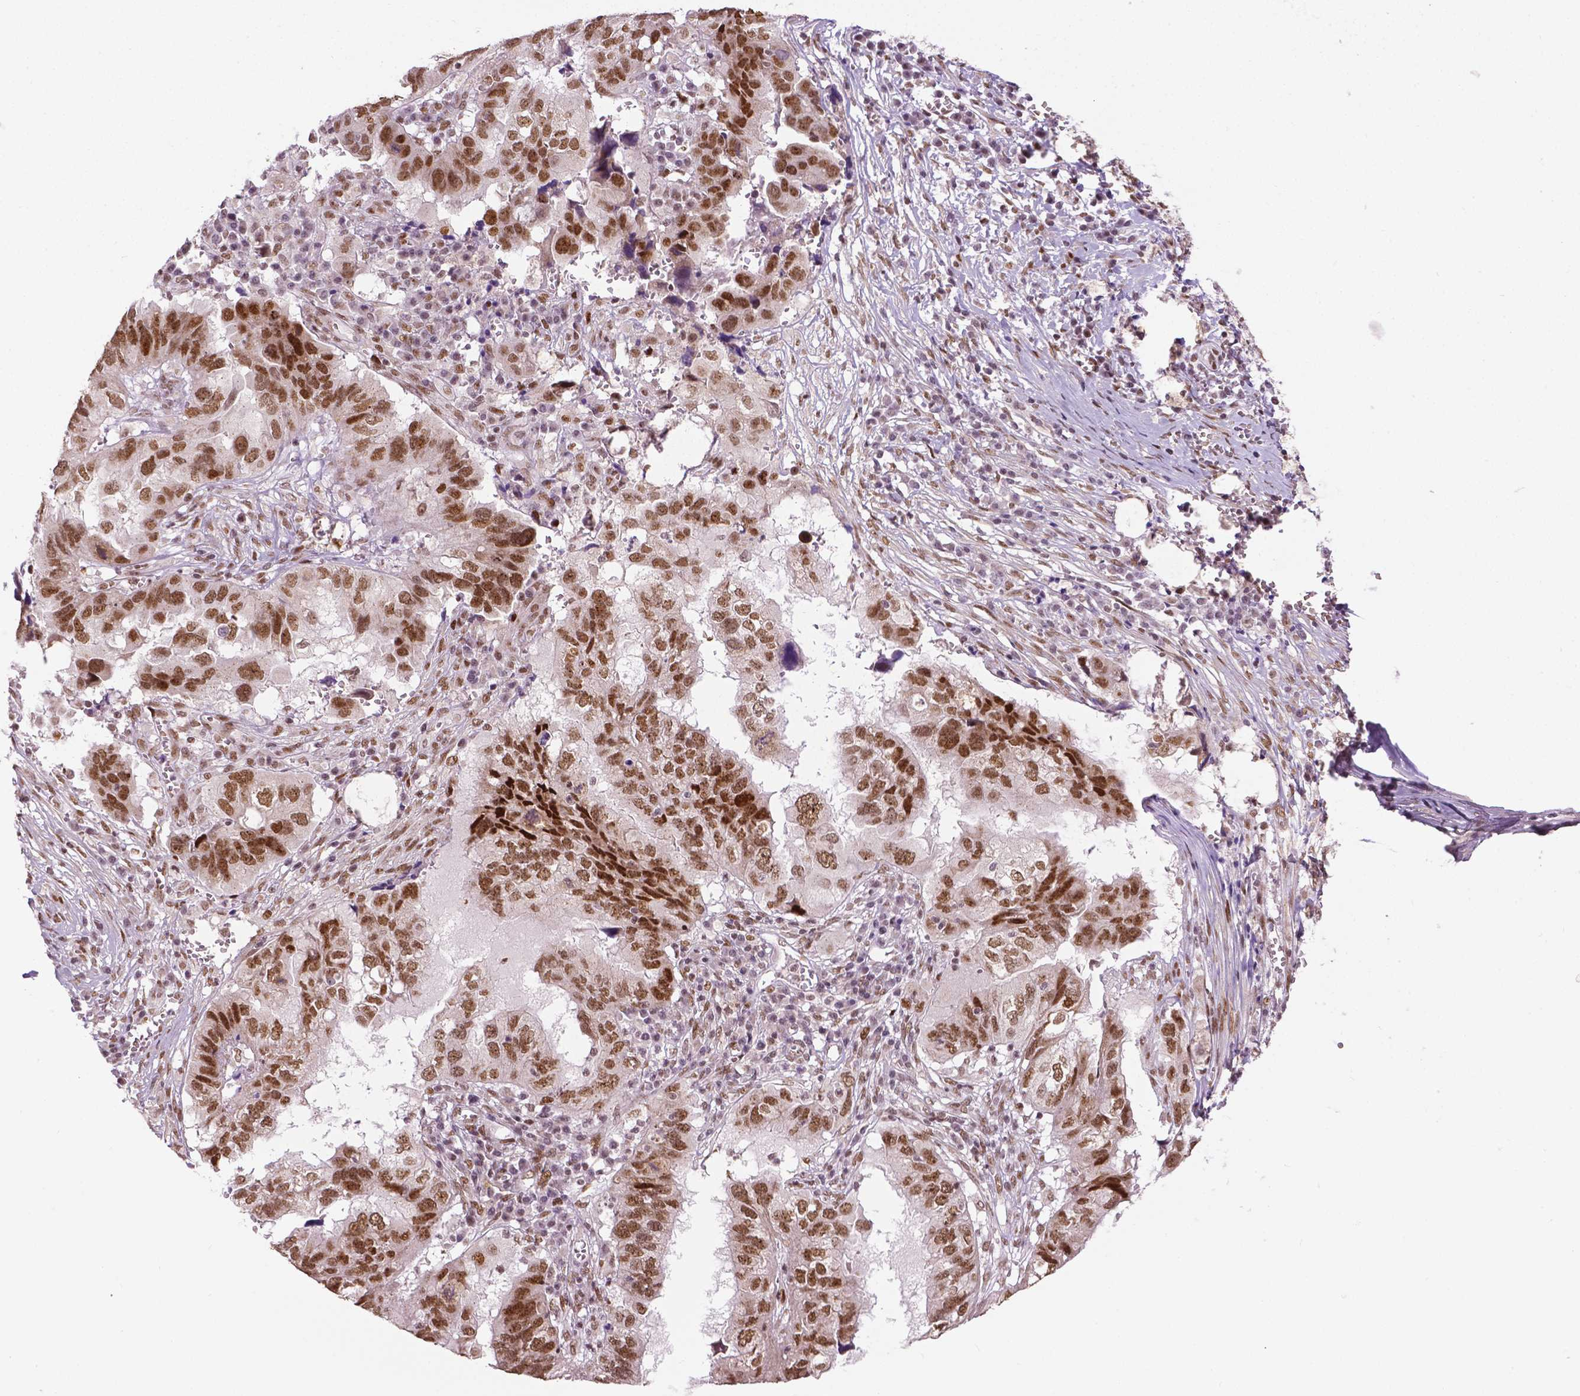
{"staining": {"intensity": "moderate", "quantity": ">75%", "location": "nuclear"}, "tissue": "ovarian cancer", "cell_type": "Tumor cells", "image_type": "cancer", "snomed": [{"axis": "morphology", "description": "Cystadenocarcinoma, serous, NOS"}, {"axis": "topography", "description": "Ovary"}], "caption": "Immunohistochemical staining of serous cystadenocarcinoma (ovarian) demonstrates medium levels of moderate nuclear staining in approximately >75% of tumor cells. (DAB IHC with brightfield microscopy, high magnification).", "gene": "ZNF41", "patient": {"sex": "female", "age": 79}}